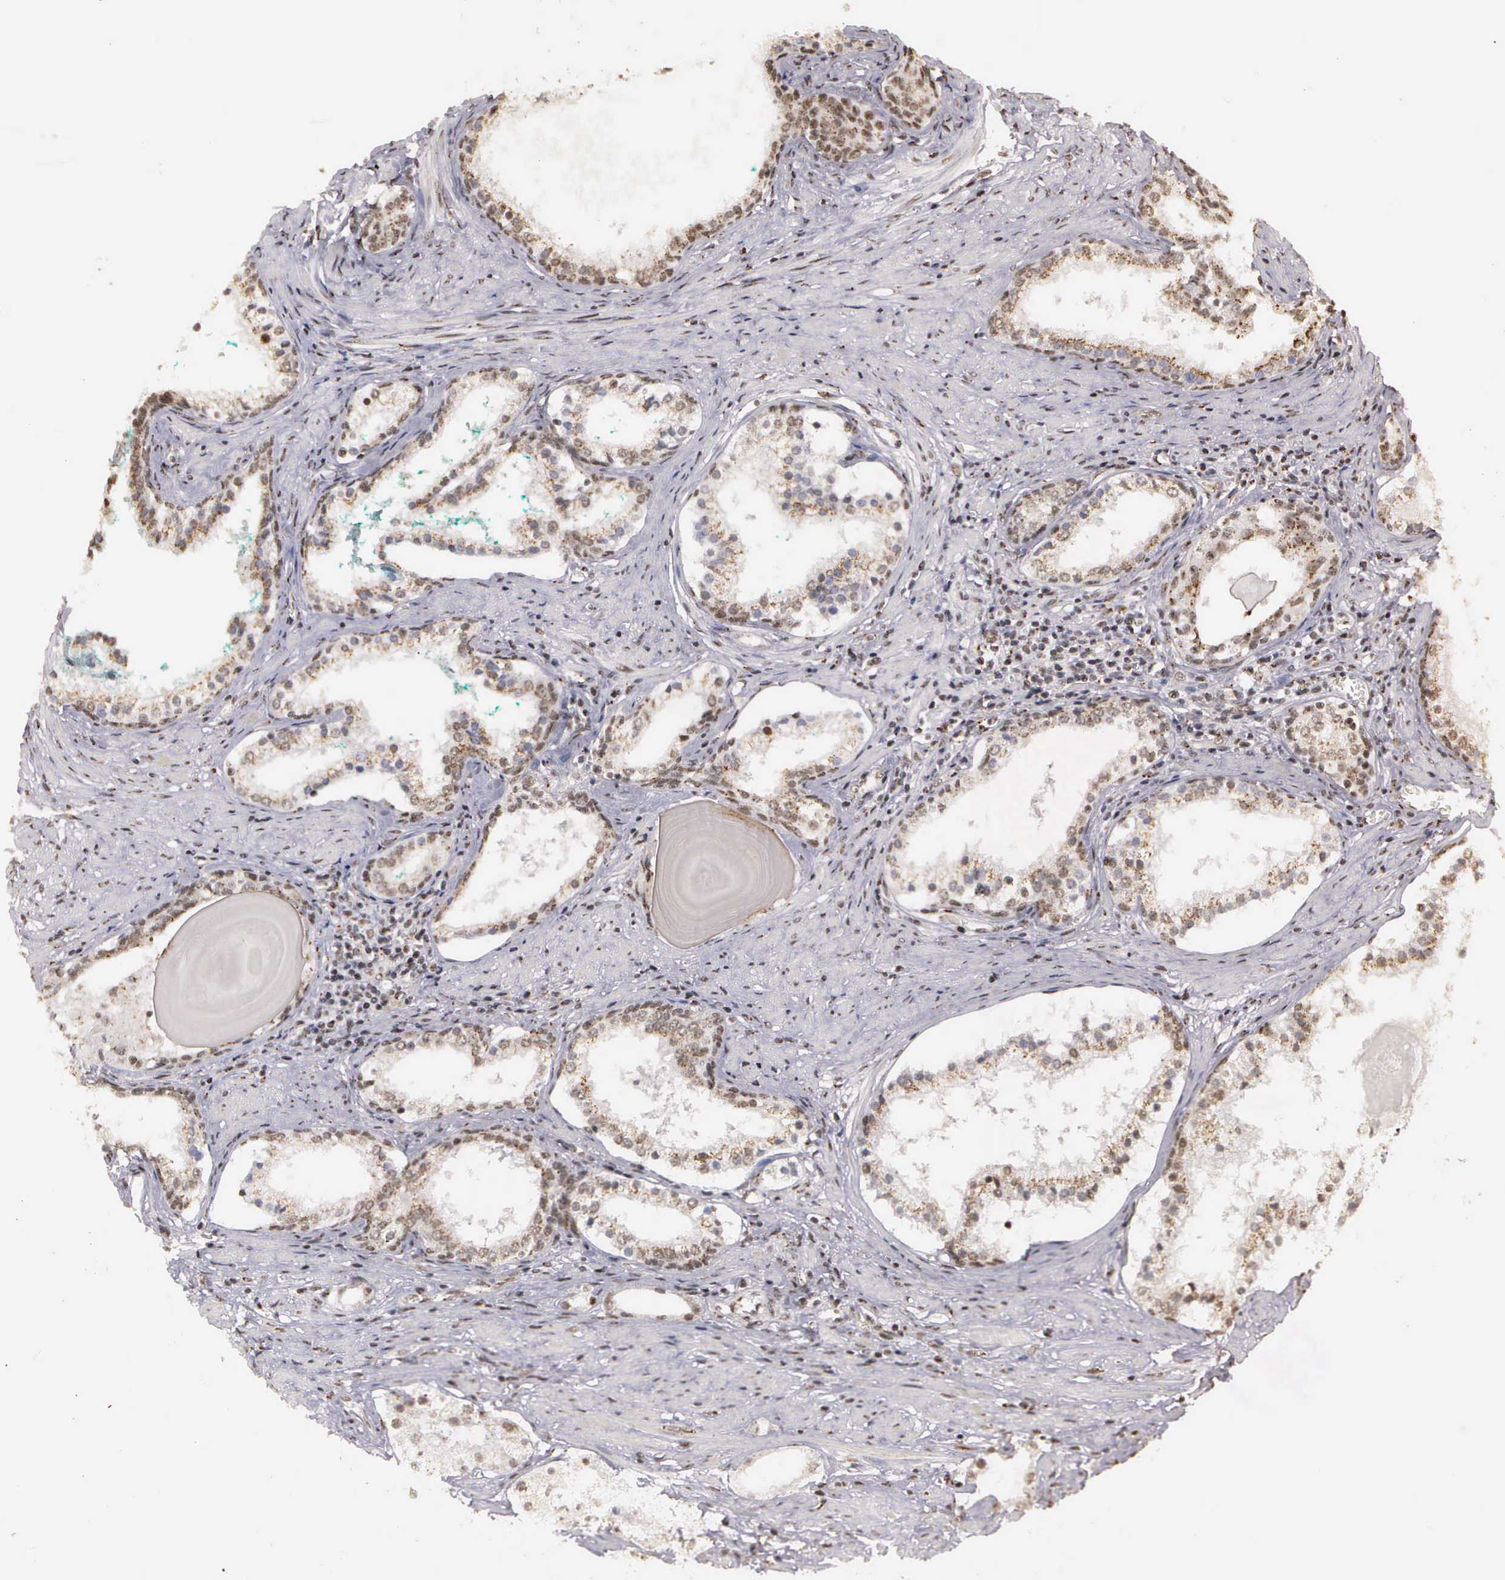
{"staining": {"intensity": "weak", "quantity": "25%-75%", "location": "nuclear"}, "tissue": "prostate cancer", "cell_type": "Tumor cells", "image_type": "cancer", "snomed": [{"axis": "morphology", "description": "Adenocarcinoma, Medium grade"}, {"axis": "topography", "description": "Prostate"}], "caption": "Immunohistochemical staining of human prostate cancer (adenocarcinoma (medium-grade)) exhibits low levels of weak nuclear protein staining in about 25%-75% of tumor cells.", "gene": "GTF2A1", "patient": {"sex": "male", "age": 73}}